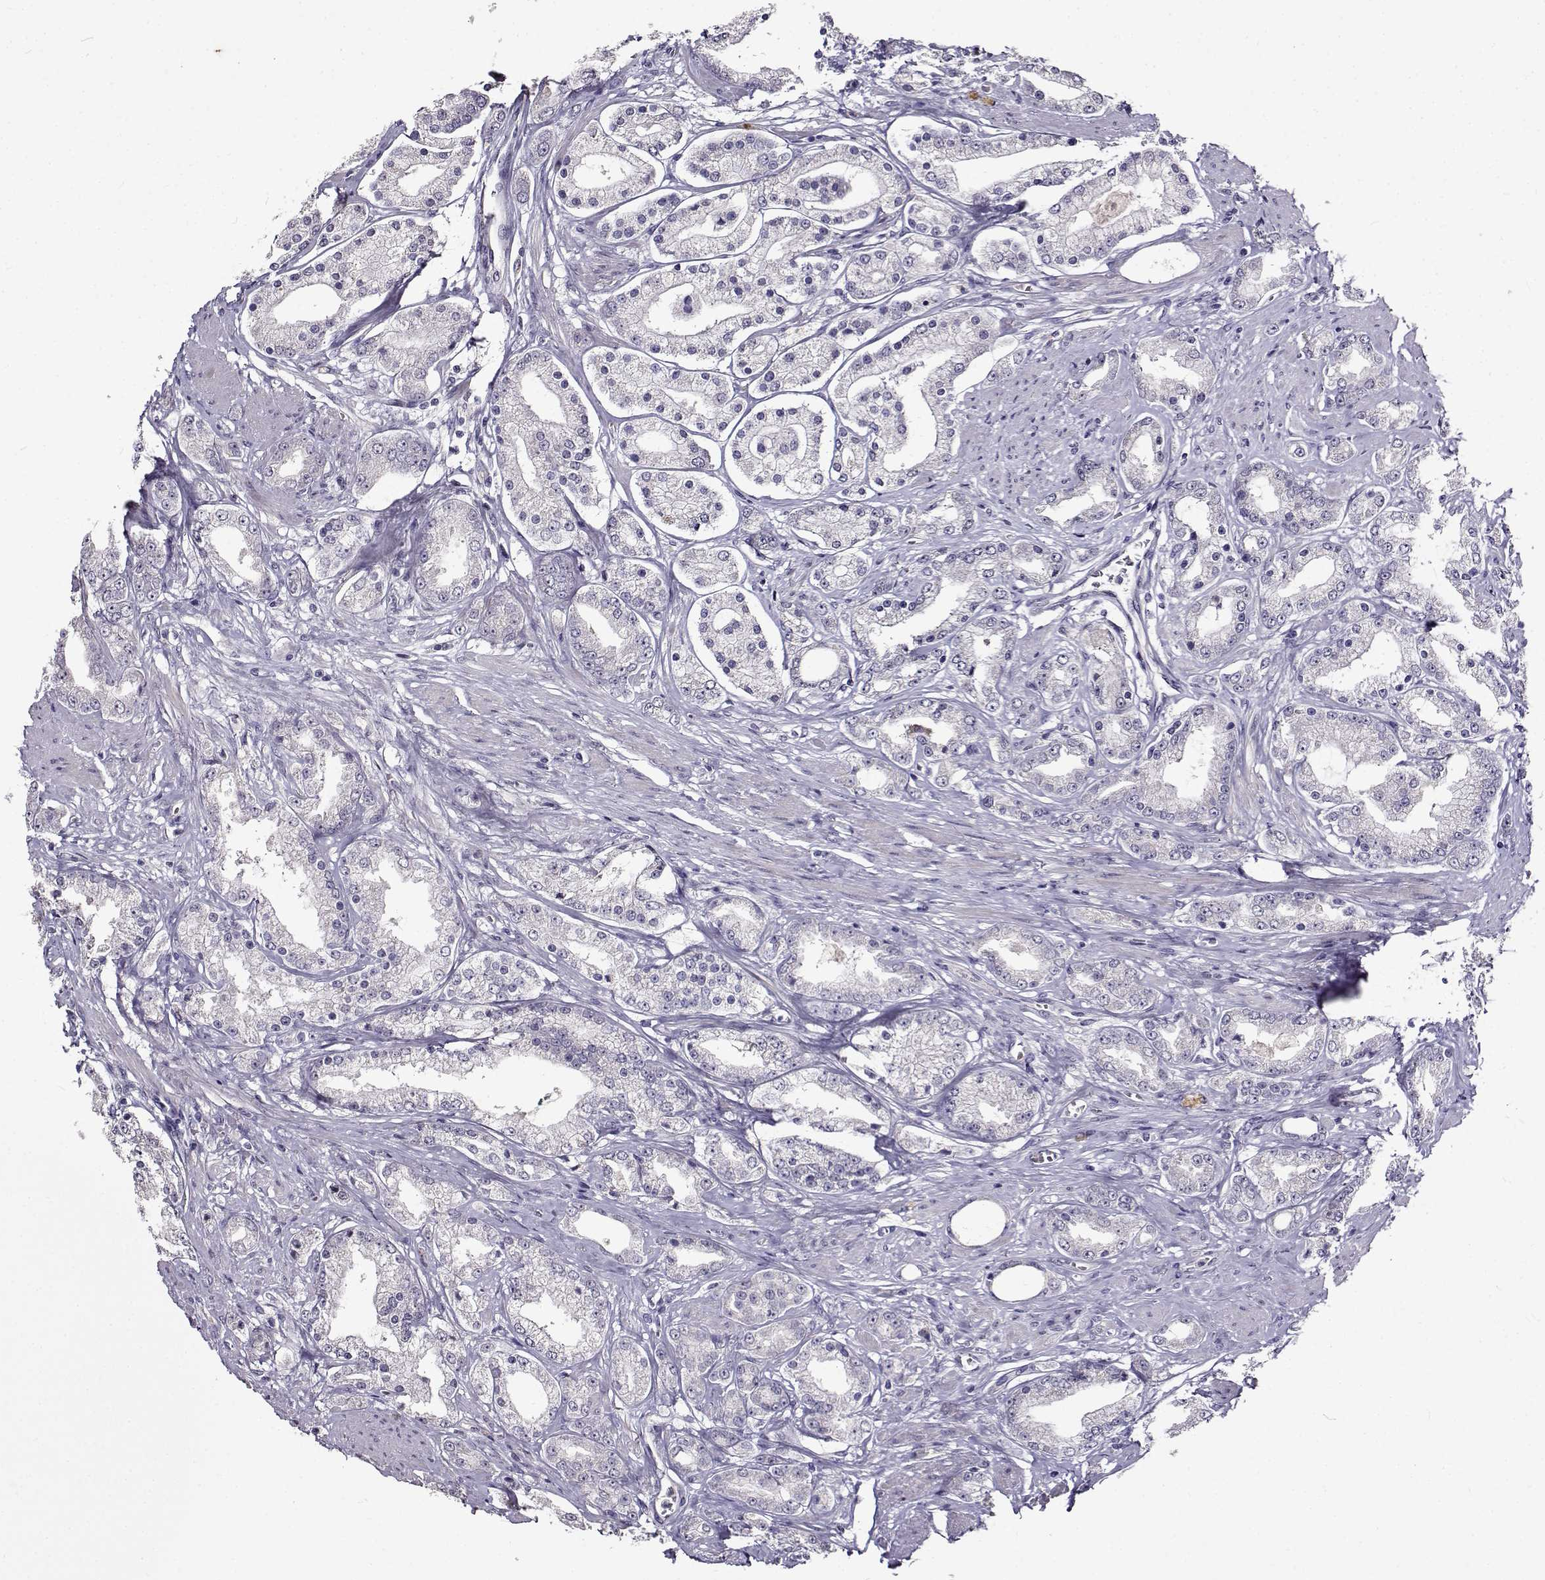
{"staining": {"intensity": "negative", "quantity": "none", "location": "none"}, "tissue": "prostate cancer", "cell_type": "Tumor cells", "image_type": "cancer", "snomed": [{"axis": "morphology", "description": "Adenocarcinoma, High grade"}, {"axis": "topography", "description": "Prostate"}], "caption": "Immunohistochemistry of human prostate cancer (adenocarcinoma (high-grade)) displays no positivity in tumor cells.", "gene": "PAEP", "patient": {"sex": "male", "age": 67}}